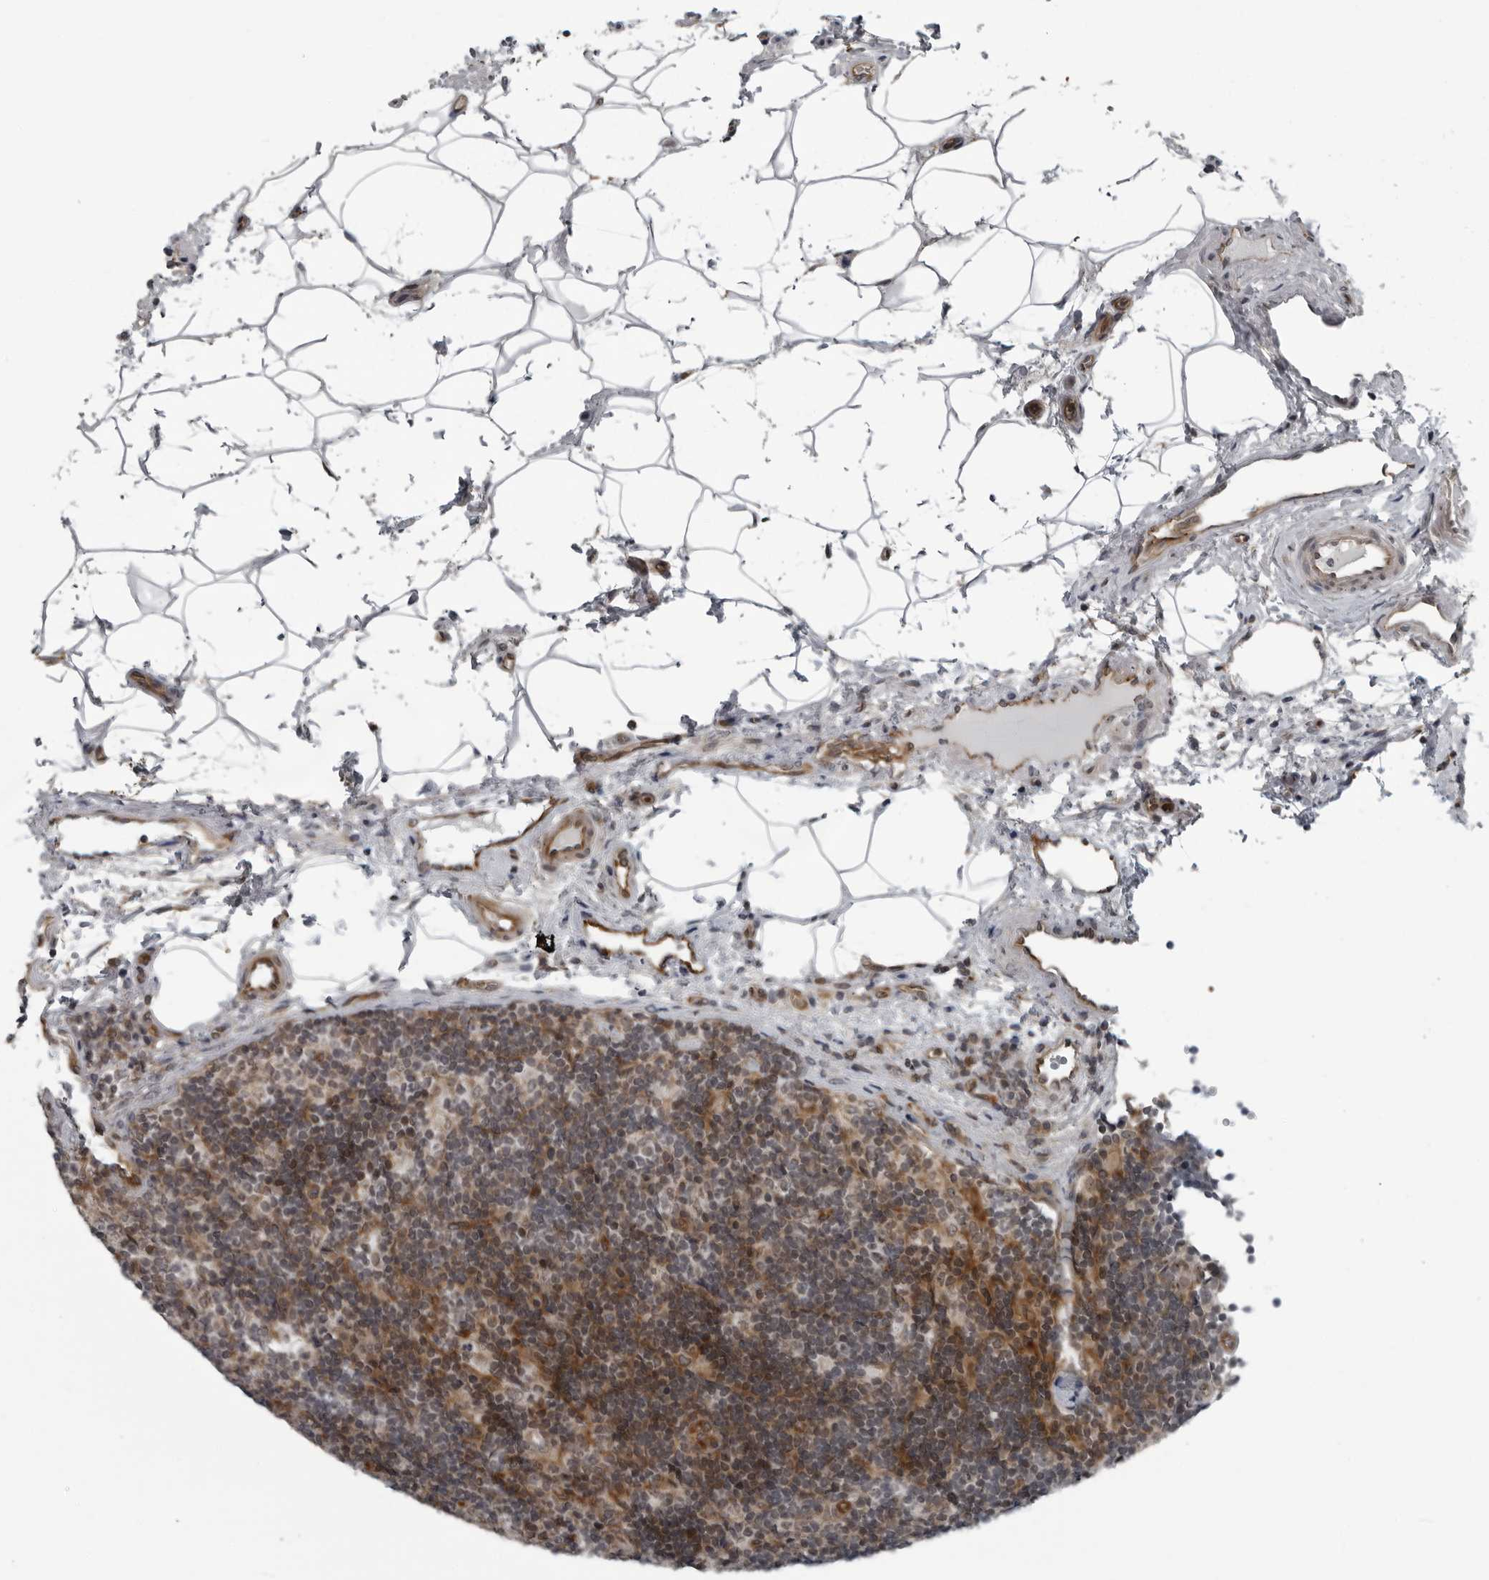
{"staining": {"intensity": "negative", "quantity": "none", "location": "none"}, "tissue": "lymph node", "cell_type": "Germinal center cells", "image_type": "normal", "snomed": [{"axis": "morphology", "description": "Normal tissue, NOS"}, {"axis": "topography", "description": "Lymph node"}], "caption": "Immunohistochemistry (IHC) of normal human lymph node exhibits no staining in germinal center cells.", "gene": "FAM102B", "patient": {"sex": "female", "age": 22}}